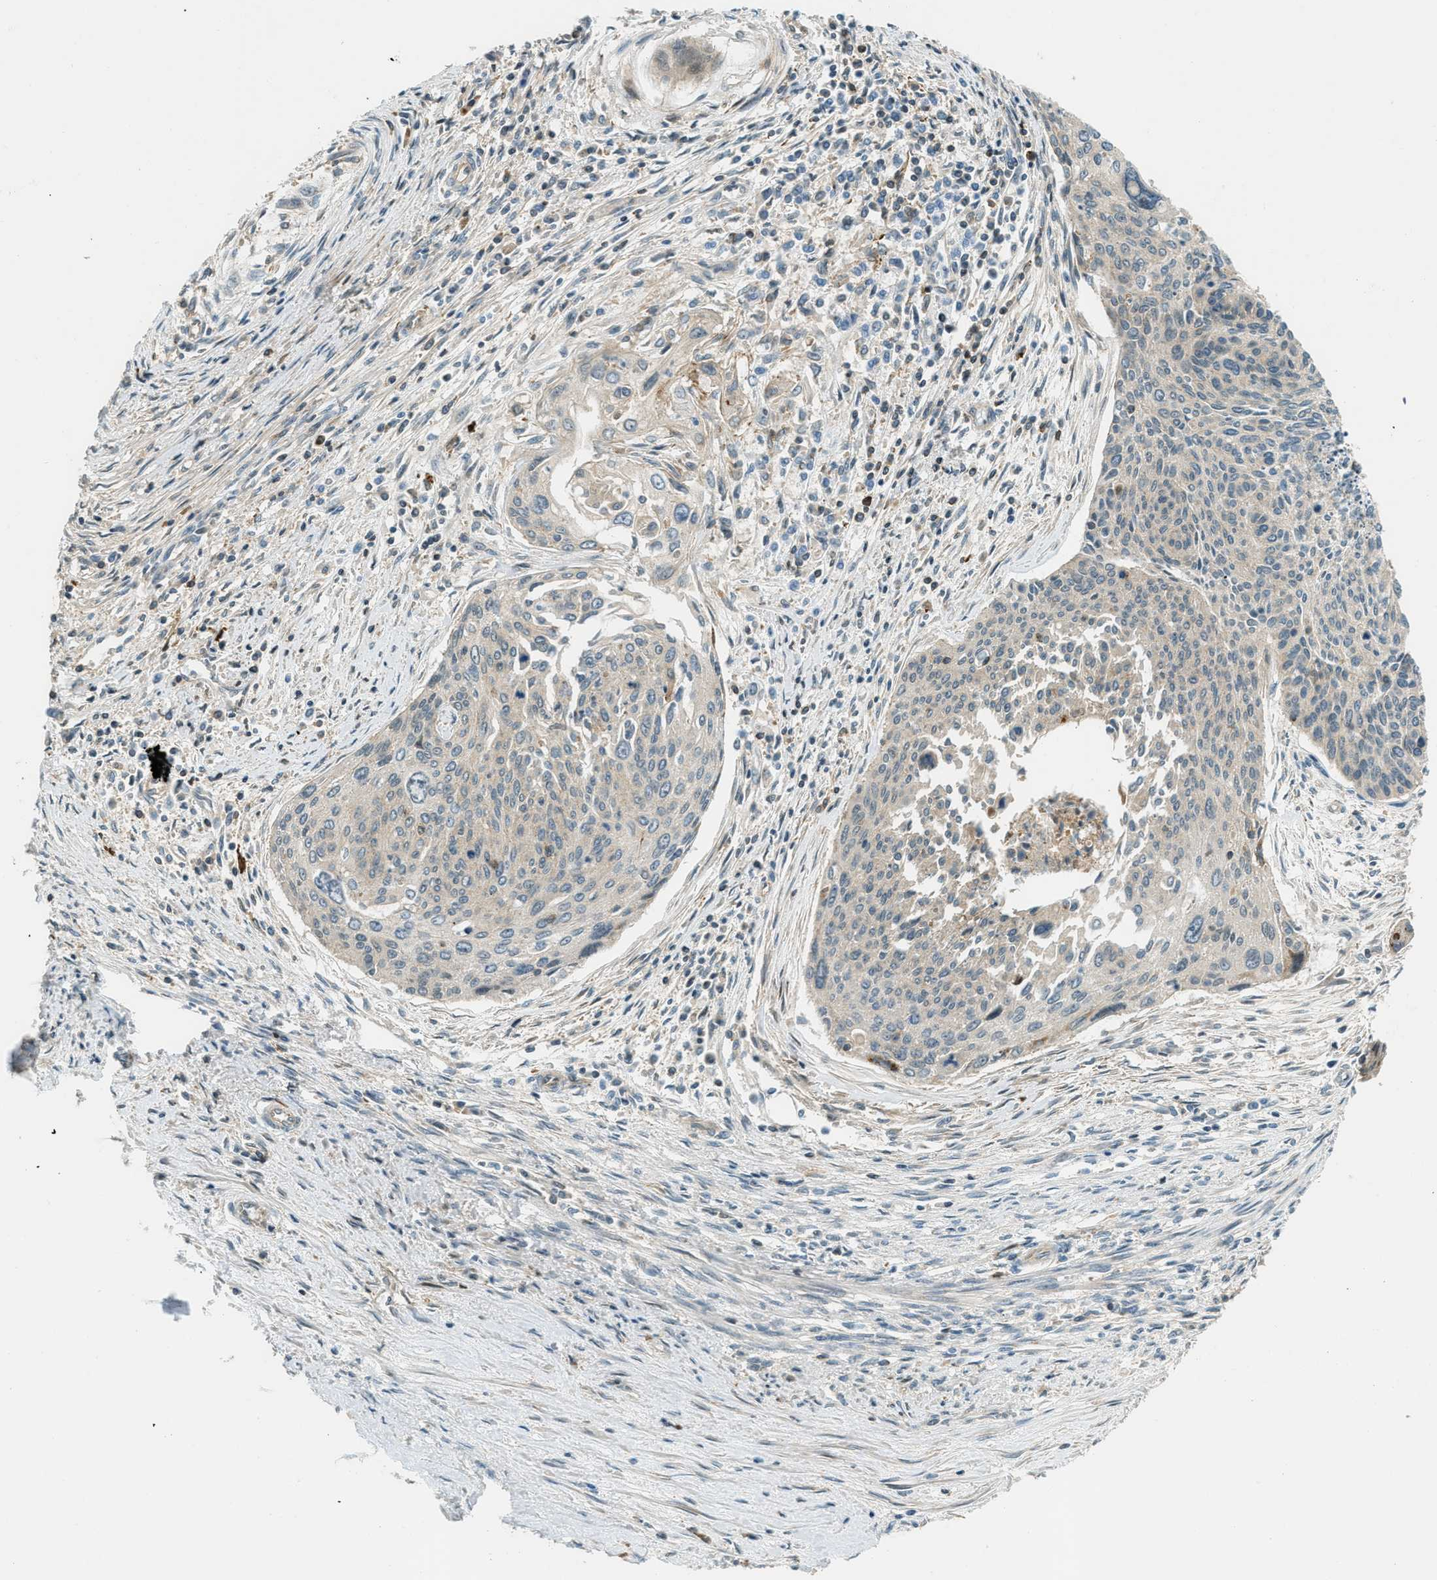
{"staining": {"intensity": "negative", "quantity": "none", "location": "none"}, "tissue": "cervical cancer", "cell_type": "Tumor cells", "image_type": "cancer", "snomed": [{"axis": "morphology", "description": "Squamous cell carcinoma, NOS"}, {"axis": "topography", "description": "Cervix"}], "caption": "Photomicrograph shows no significant protein expression in tumor cells of squamous cell carcinoma (cervical). The staining is performed using DAB brown chromogen with nuclei counter-stained in using hematoxylin.", "gene": "PTPN23", "patient": {"sex": "female", "age": 55}}